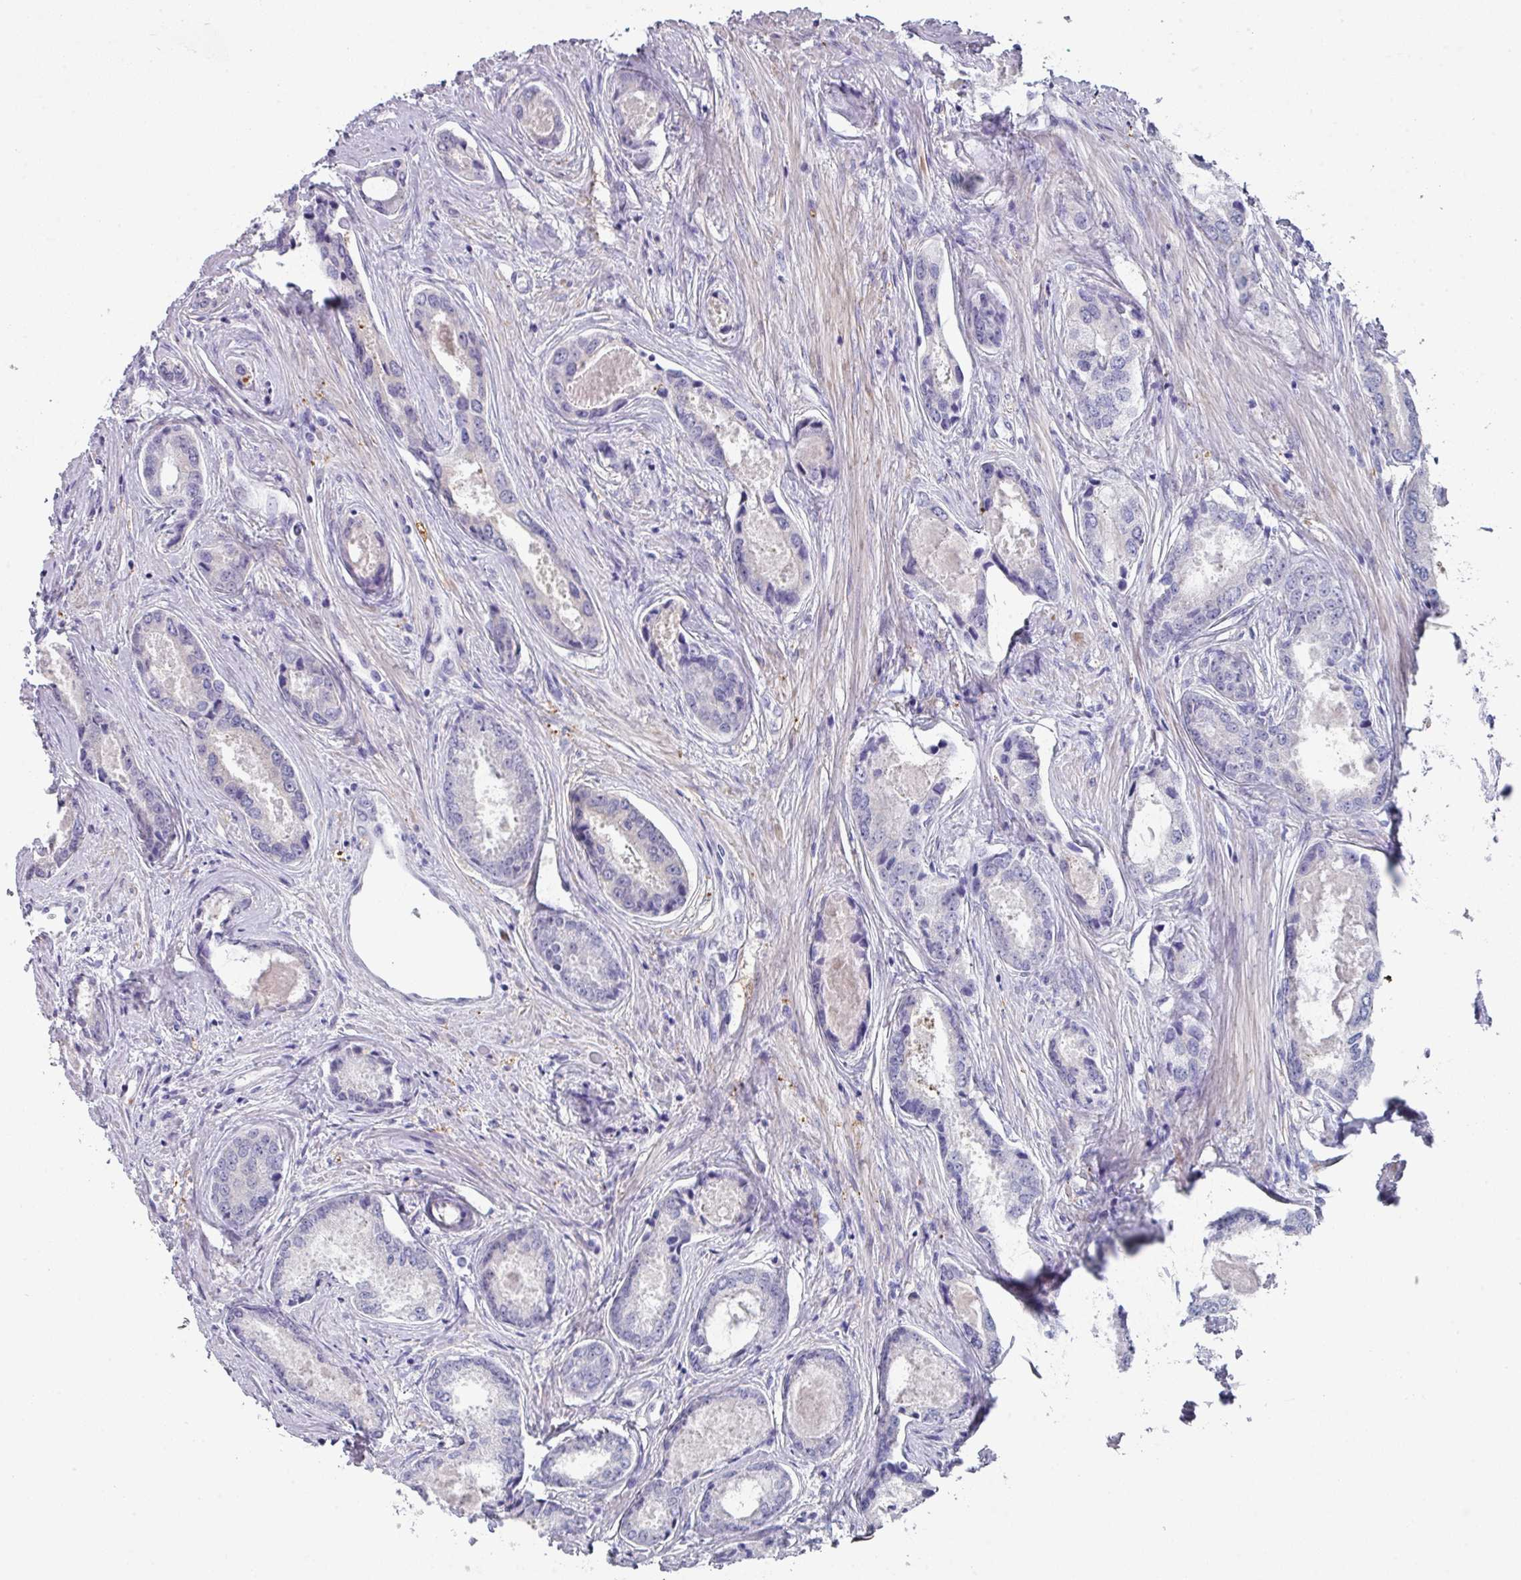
{"staining": {"intensity": "negative", "quantity": "none", "location": "none"}, "tissue": "prostate cancer", "cell_type": "Tumor cells", "image_type": "cancer", "snomed": [{"axis": "morphology", "description": "Adenocarcinoma, Low grade"}, {"axis": "topography", "description": "Prostate"}], "caption": "Tumor cells show no significant protein positivity in prostate cancer.", "gene": "PEX10", "patient": {"sex": "male", "age": 68}}